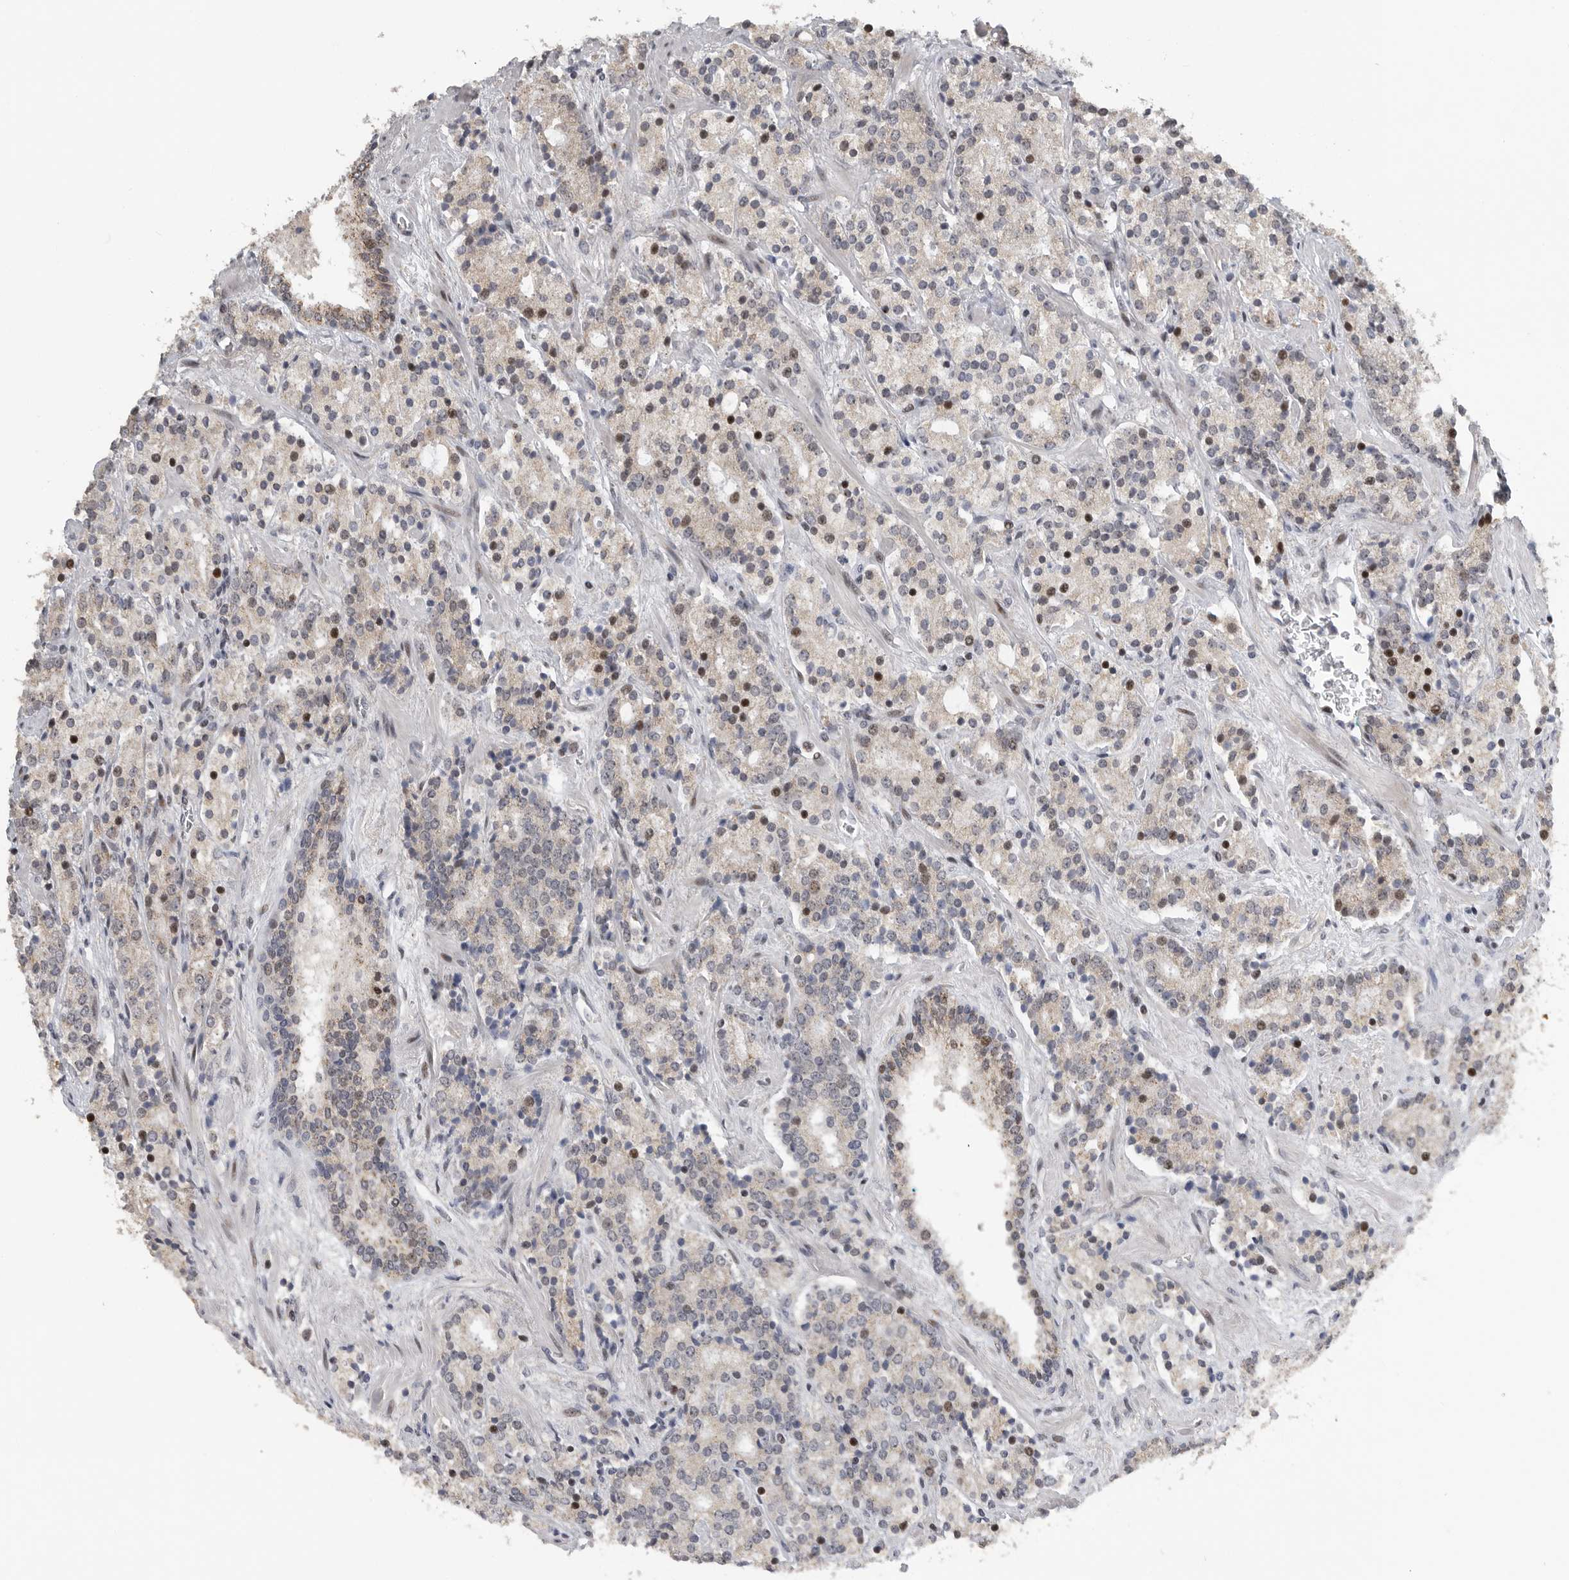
{"staining": {"intensity": "moderate", "quantity": "<25%", "location": "cytoplasmic/membranous,nuclear"}, "tissue": "prostate cancer", "cell_type": "Tumor cells", "image_type": "cancer", "snomed": [{"axis": "morphology", "description": "Adenocarcinoma, High grade"}, {"axis": "topography", "description": "Prostate"}], "caption": "Immunohistochemistry (IHC) (DAB) staining of human adenocarcinoma (high-grade) (prostate) exhibits moderate cytoplasmic/membranous and nuclear protein expression in about <25% of tumor cells. (Stains: DAB (3,3'-diaminobenzidine) in brown, nuclei in blue, Microscopy: brightfield microscopy at high magnification).", "gene": "PCMTD1", "patient": {"sex": "male", "age": 71}}